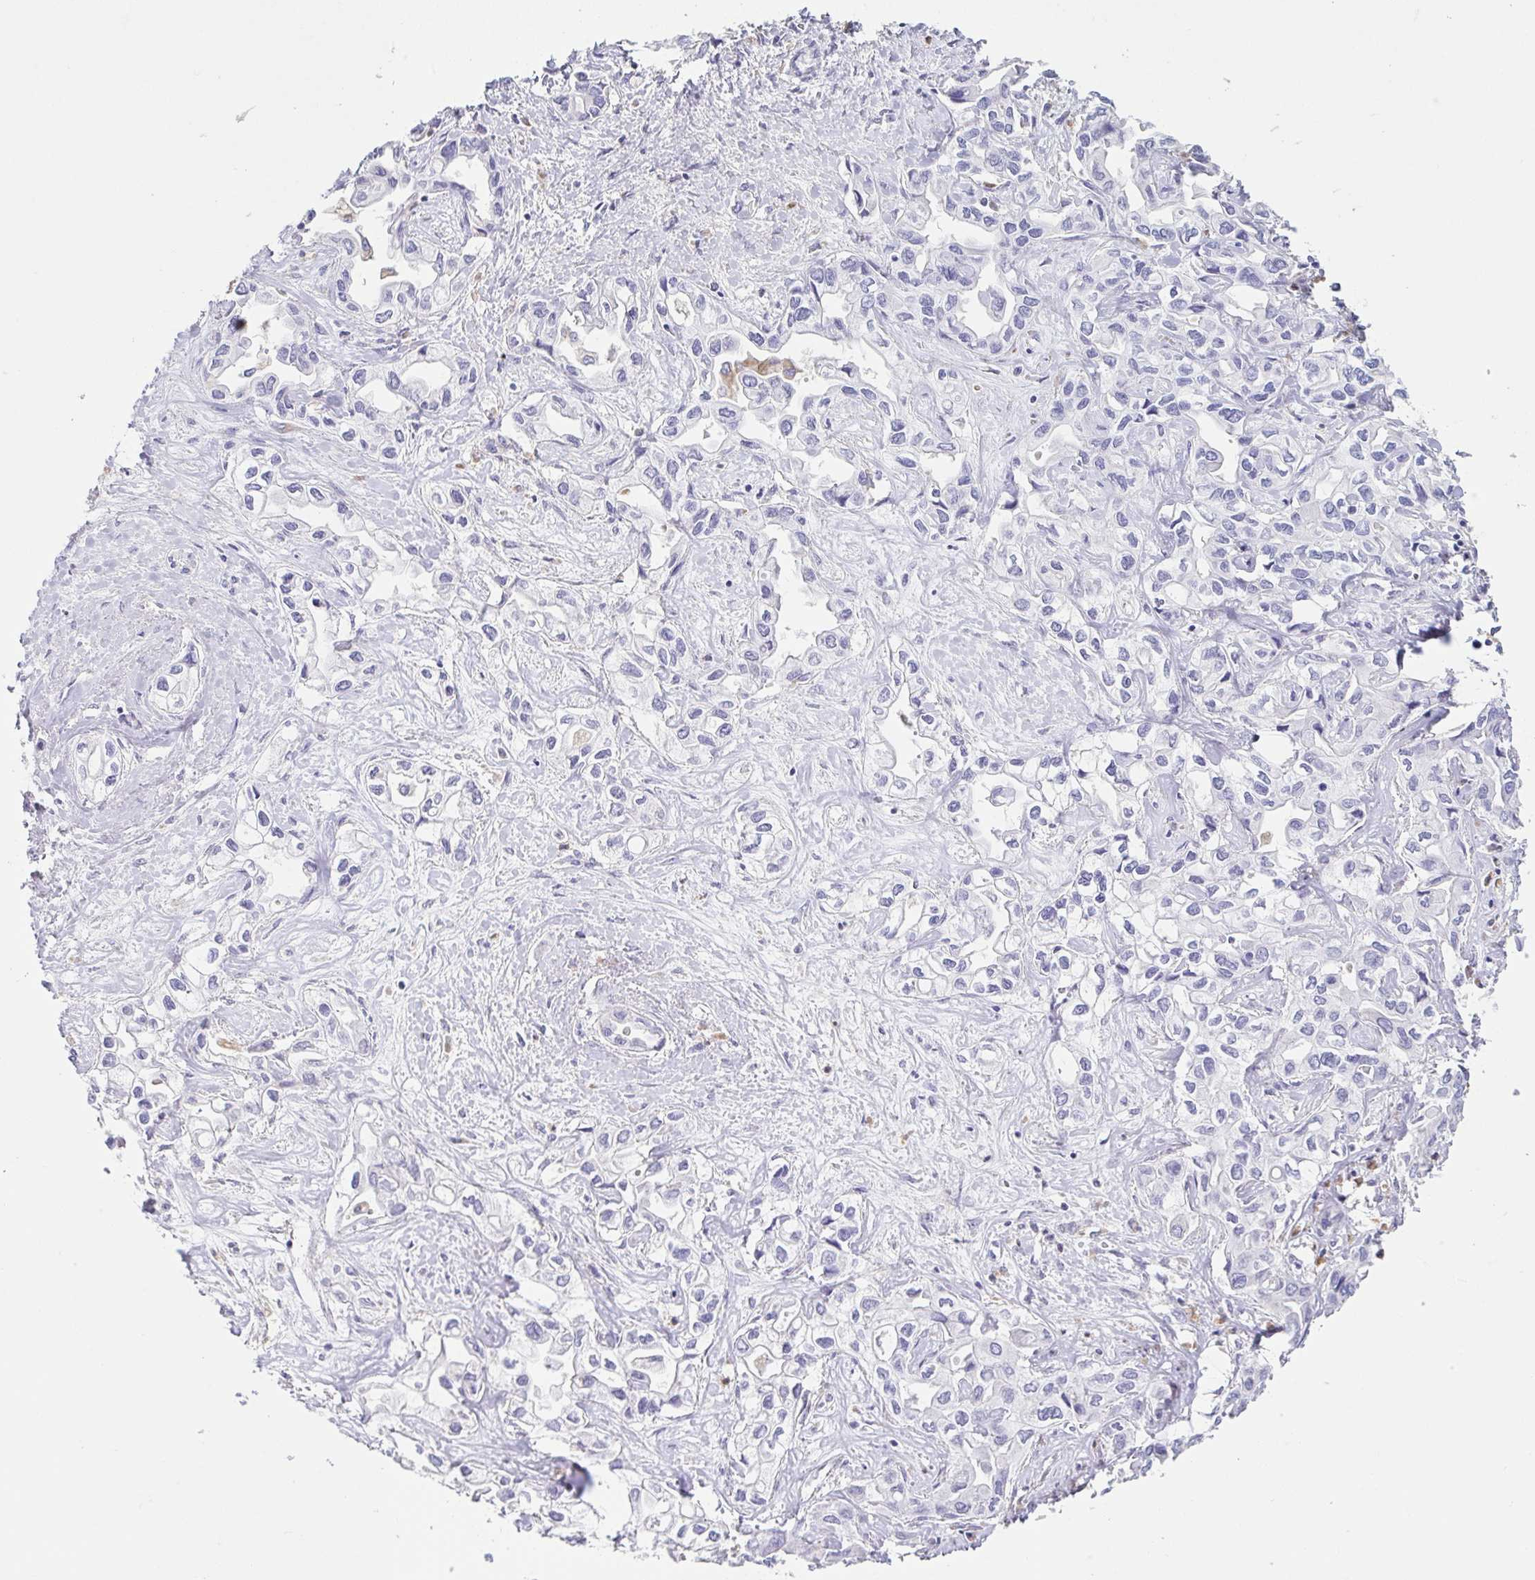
{"staining": {"intensity": "negative", "quantity": "none", "location": "none"}, "tissue": "liver cancer", "cell_type": "Tumor cells", "image_type": "cancer", "snomed": [{"axis": "morphology", "description": "Cholangiocarcinoma"}, {"axis": "topography", "description": "Liver"}], "caption": "High power microscopy micrograph of an IHC micrograph of liver cancer, revealing no significant staining in tumor cells. The staining was performed using DAB (3,3'-diaminobenzidine) to visualize the protein expression in brown, while the nuclei were stained in blue with hematoxylin (Magnification: 20x).", "gene": "ATP6V1G2", "patient": {"sex": "female", "age": 64}}